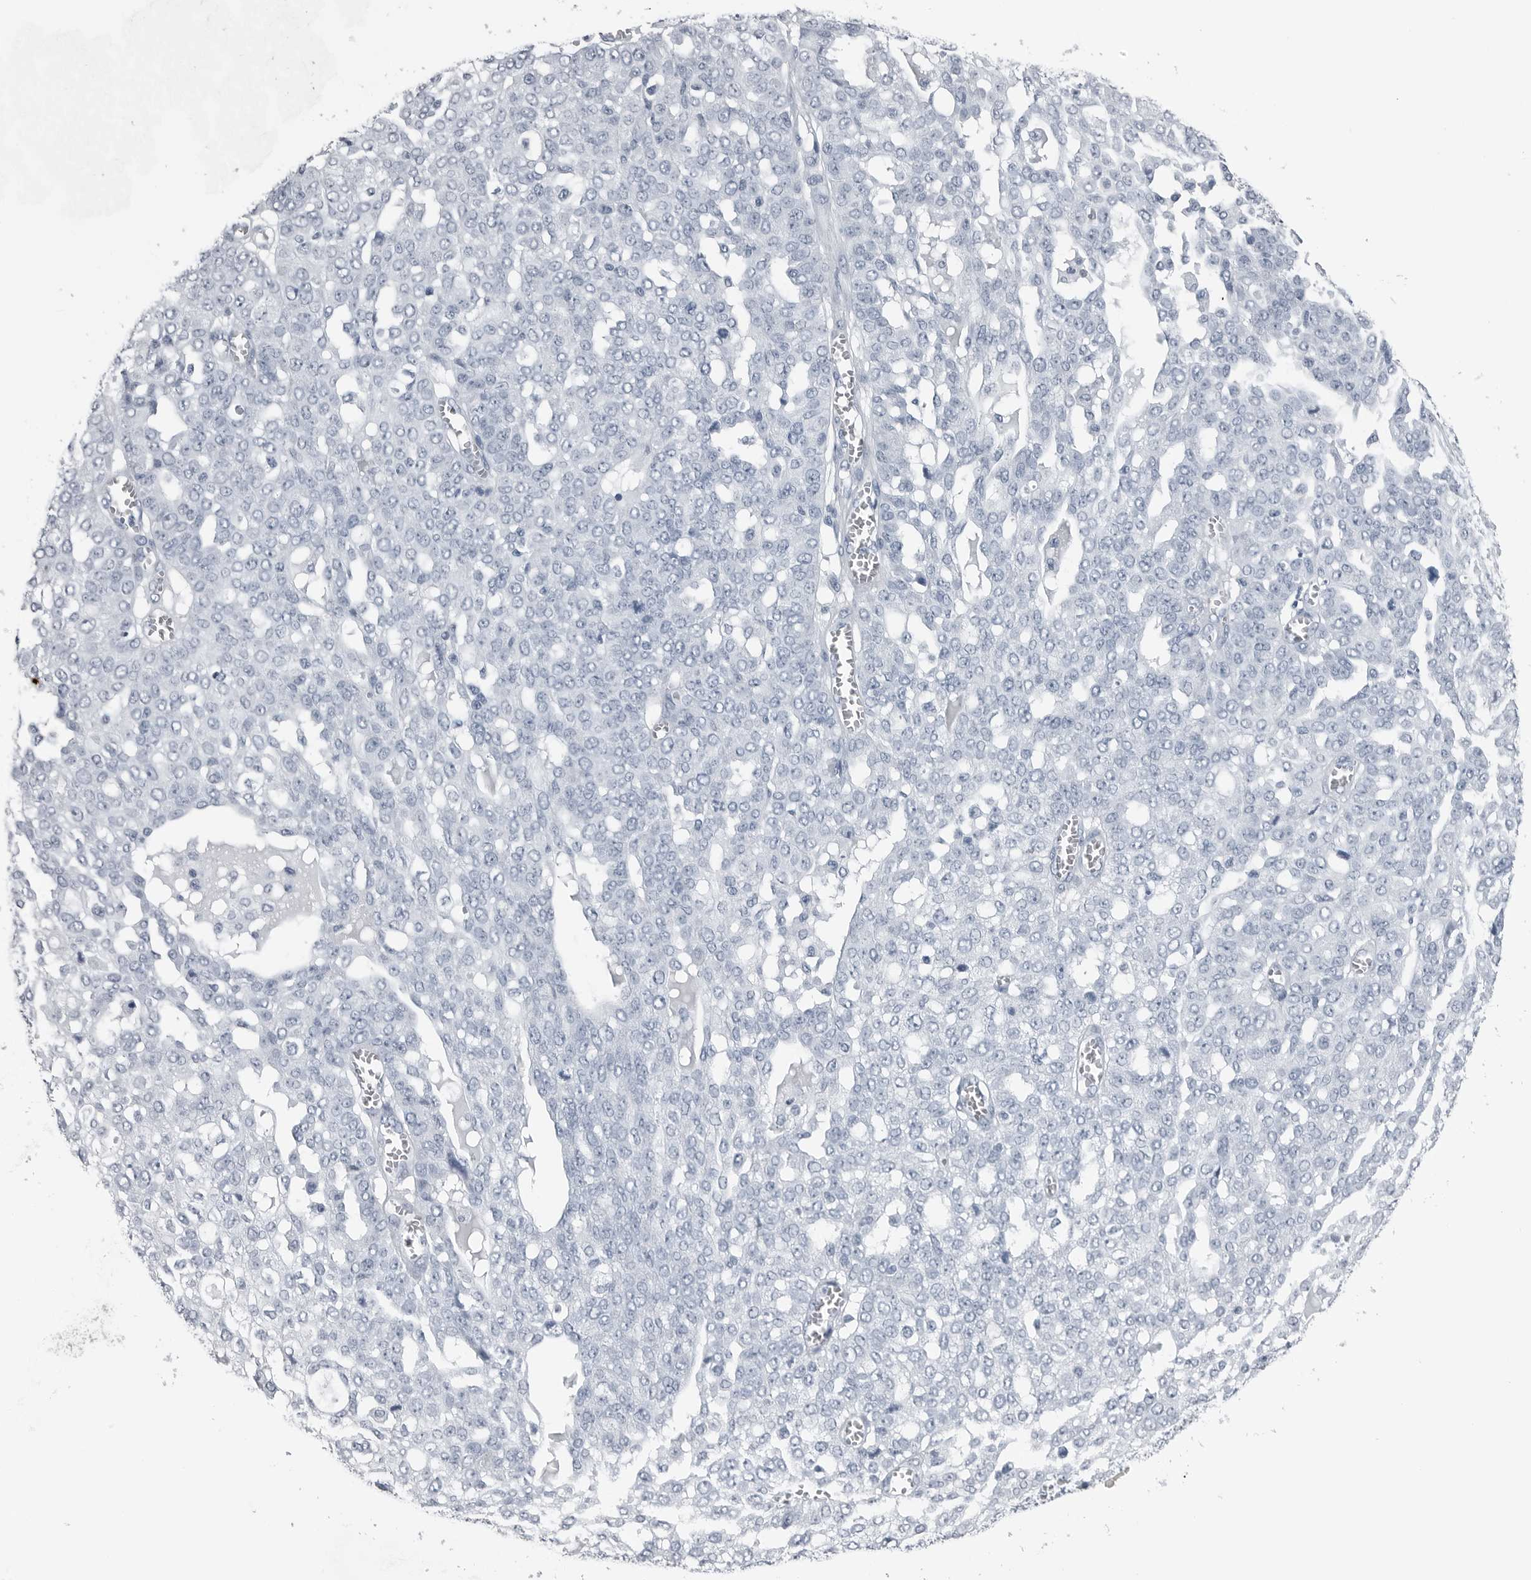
{"staining": {"intensity": "negative", "quantity": "none", "location": "none"}, "tissue": "ovarian cancer", "cell_type": "Tumor cells", "image_type": "cancer", "snomed": [{"axis": "morphology", "description": "Cystadenocarcinoma, serous, NOS"}, {"axis": "topography", "description": "Soft tissue"}, {"axis": "topography", "description": "Ovary"}], "caption": "This image is of ovarian serous cystadenocarcinoma stained with immunohistochemistry (IHC) to label a protein in brown with the nuclei are counter-stained blue. There is no staining in tumor cells.", "gene": "SPINK1", "patient": {"sex": "female", "age": 57}}